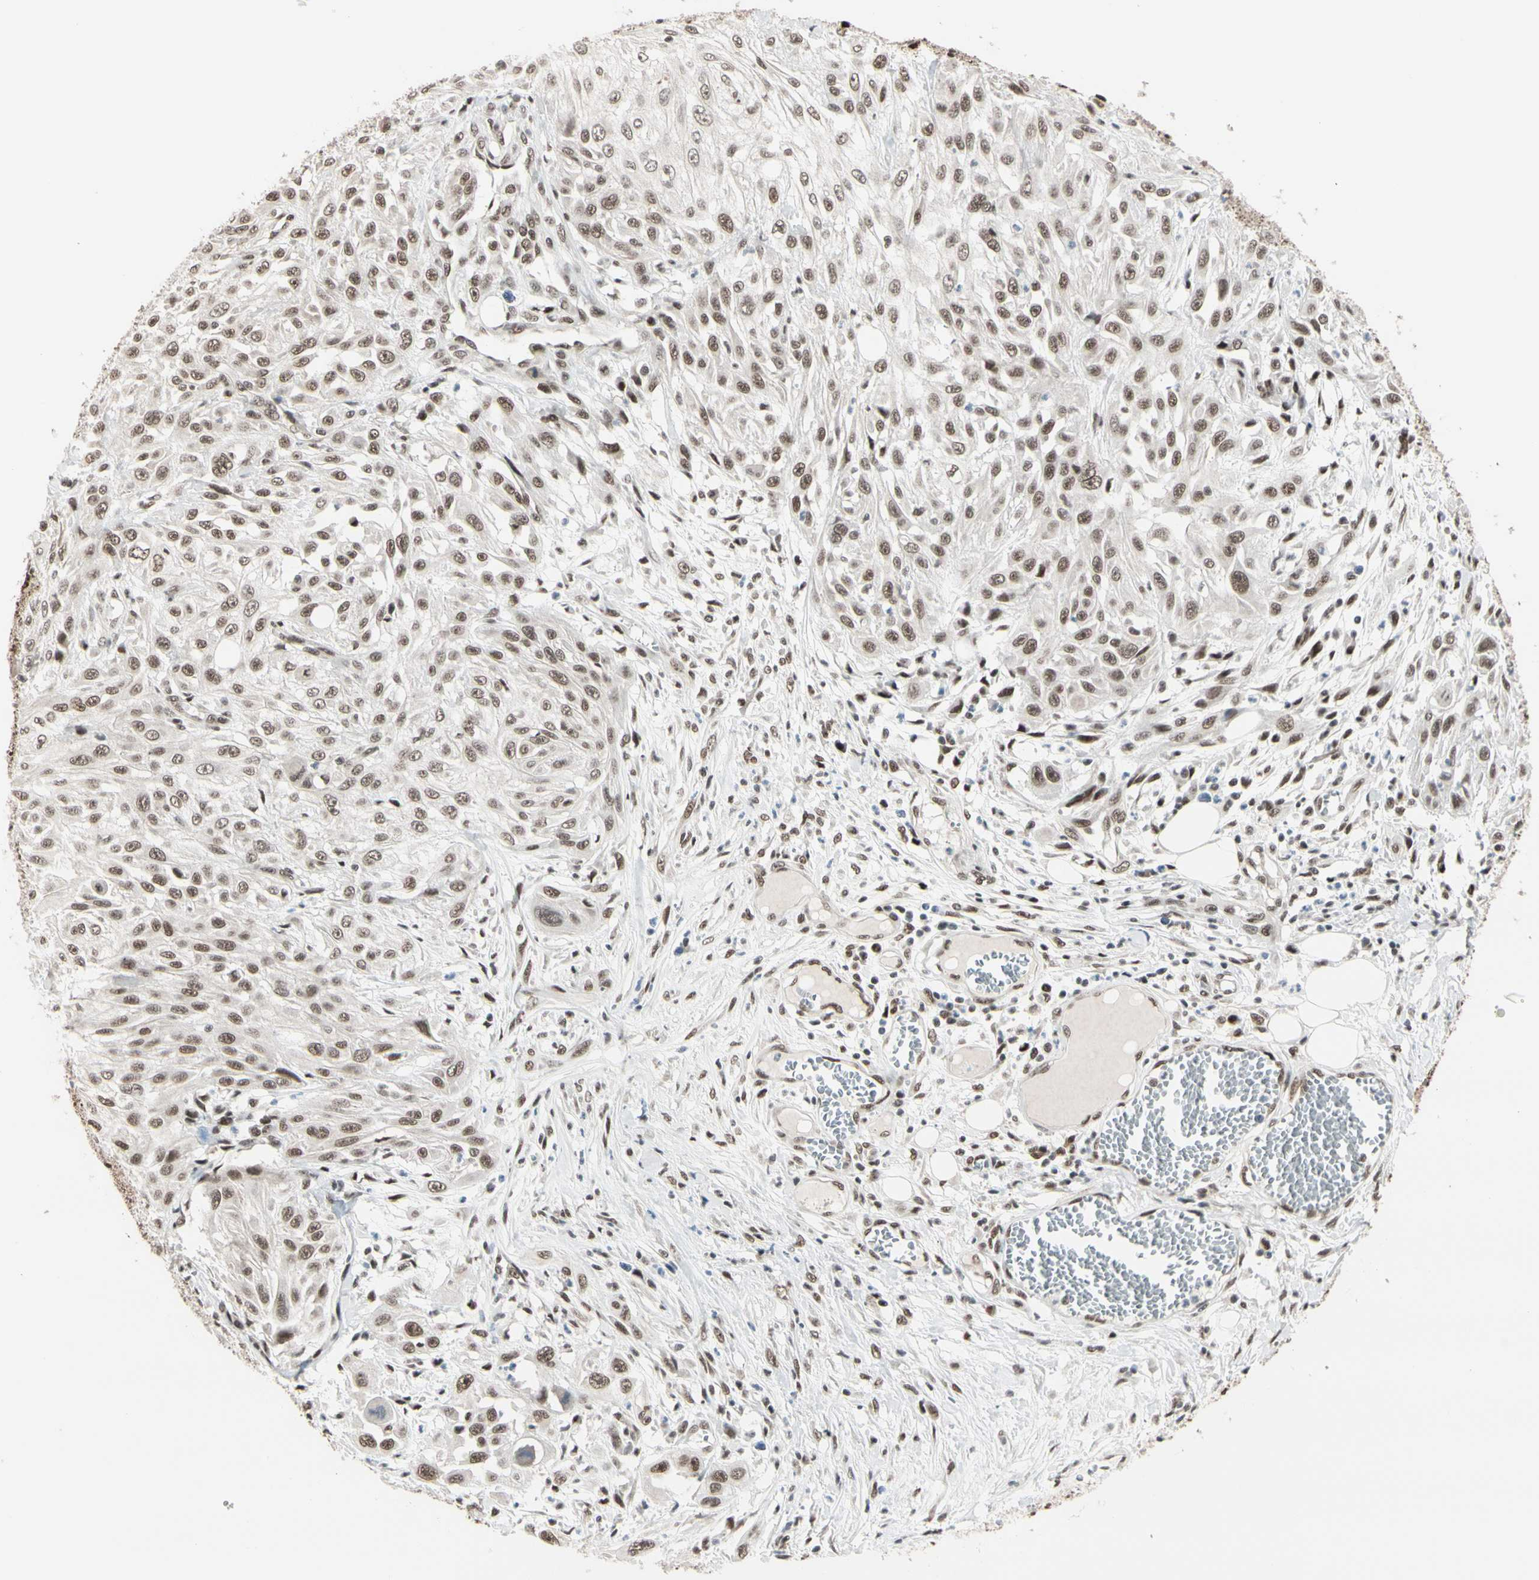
{"staining": {"intensity": "moderate", "quantity": ">75%", "location": "nuclear"}, "tissue": "skin cancer", "cell_type": "Tumor cells", "image_type": "cancer", "snomed": [{"axis": "morphology", "description": "Squamous cell carcinoma, NOS"}, {"axis": "topography", "description": "Skin"}], "caption": "A high-resolution image shows immunohistochemistry staining of skin cancer (squamous cell carcinoma), which exhibits moderate nuclear positivity in approximately >75% of tumor cells. Ihc stains the protein of interest in brown and the nuclei are stained blue.", "gene": "CHAMP1", "patient": {"sex": "male", "age": 75}}